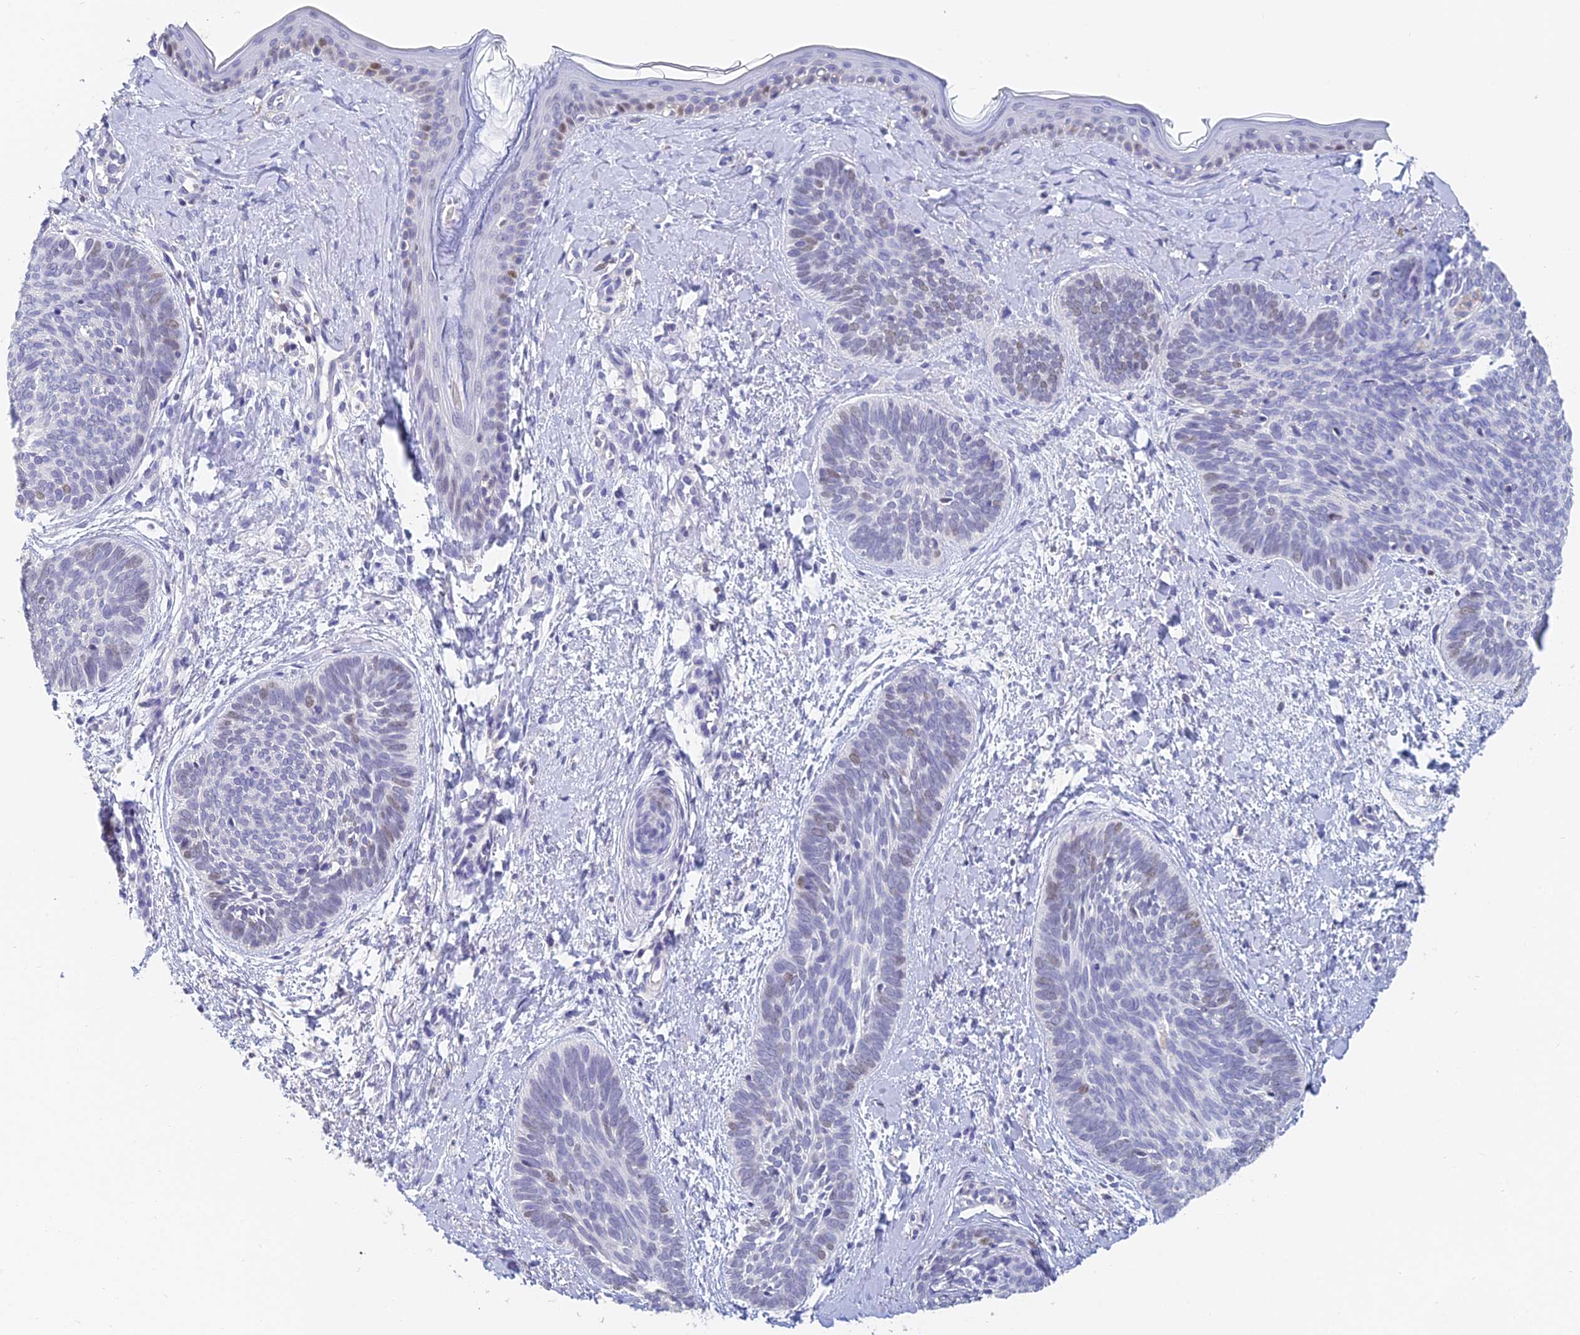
{"staining": {"intensity": "weak", "quantity": "<25%", "location": "nuclear"}, "tissue": "skin cancer", "cell_type": "Tumor cells", "image_type": "cancer", "snomed": [{"axis": "morphology", "description": "Basal cell carcinoma"}, {"axis": "topography", "description": "Skin"}], "caption": "There is no significant positivity in tumor cells of skin cancer.", "gene": "MCM2", "patient": {"sex": "female", "age": 81}}